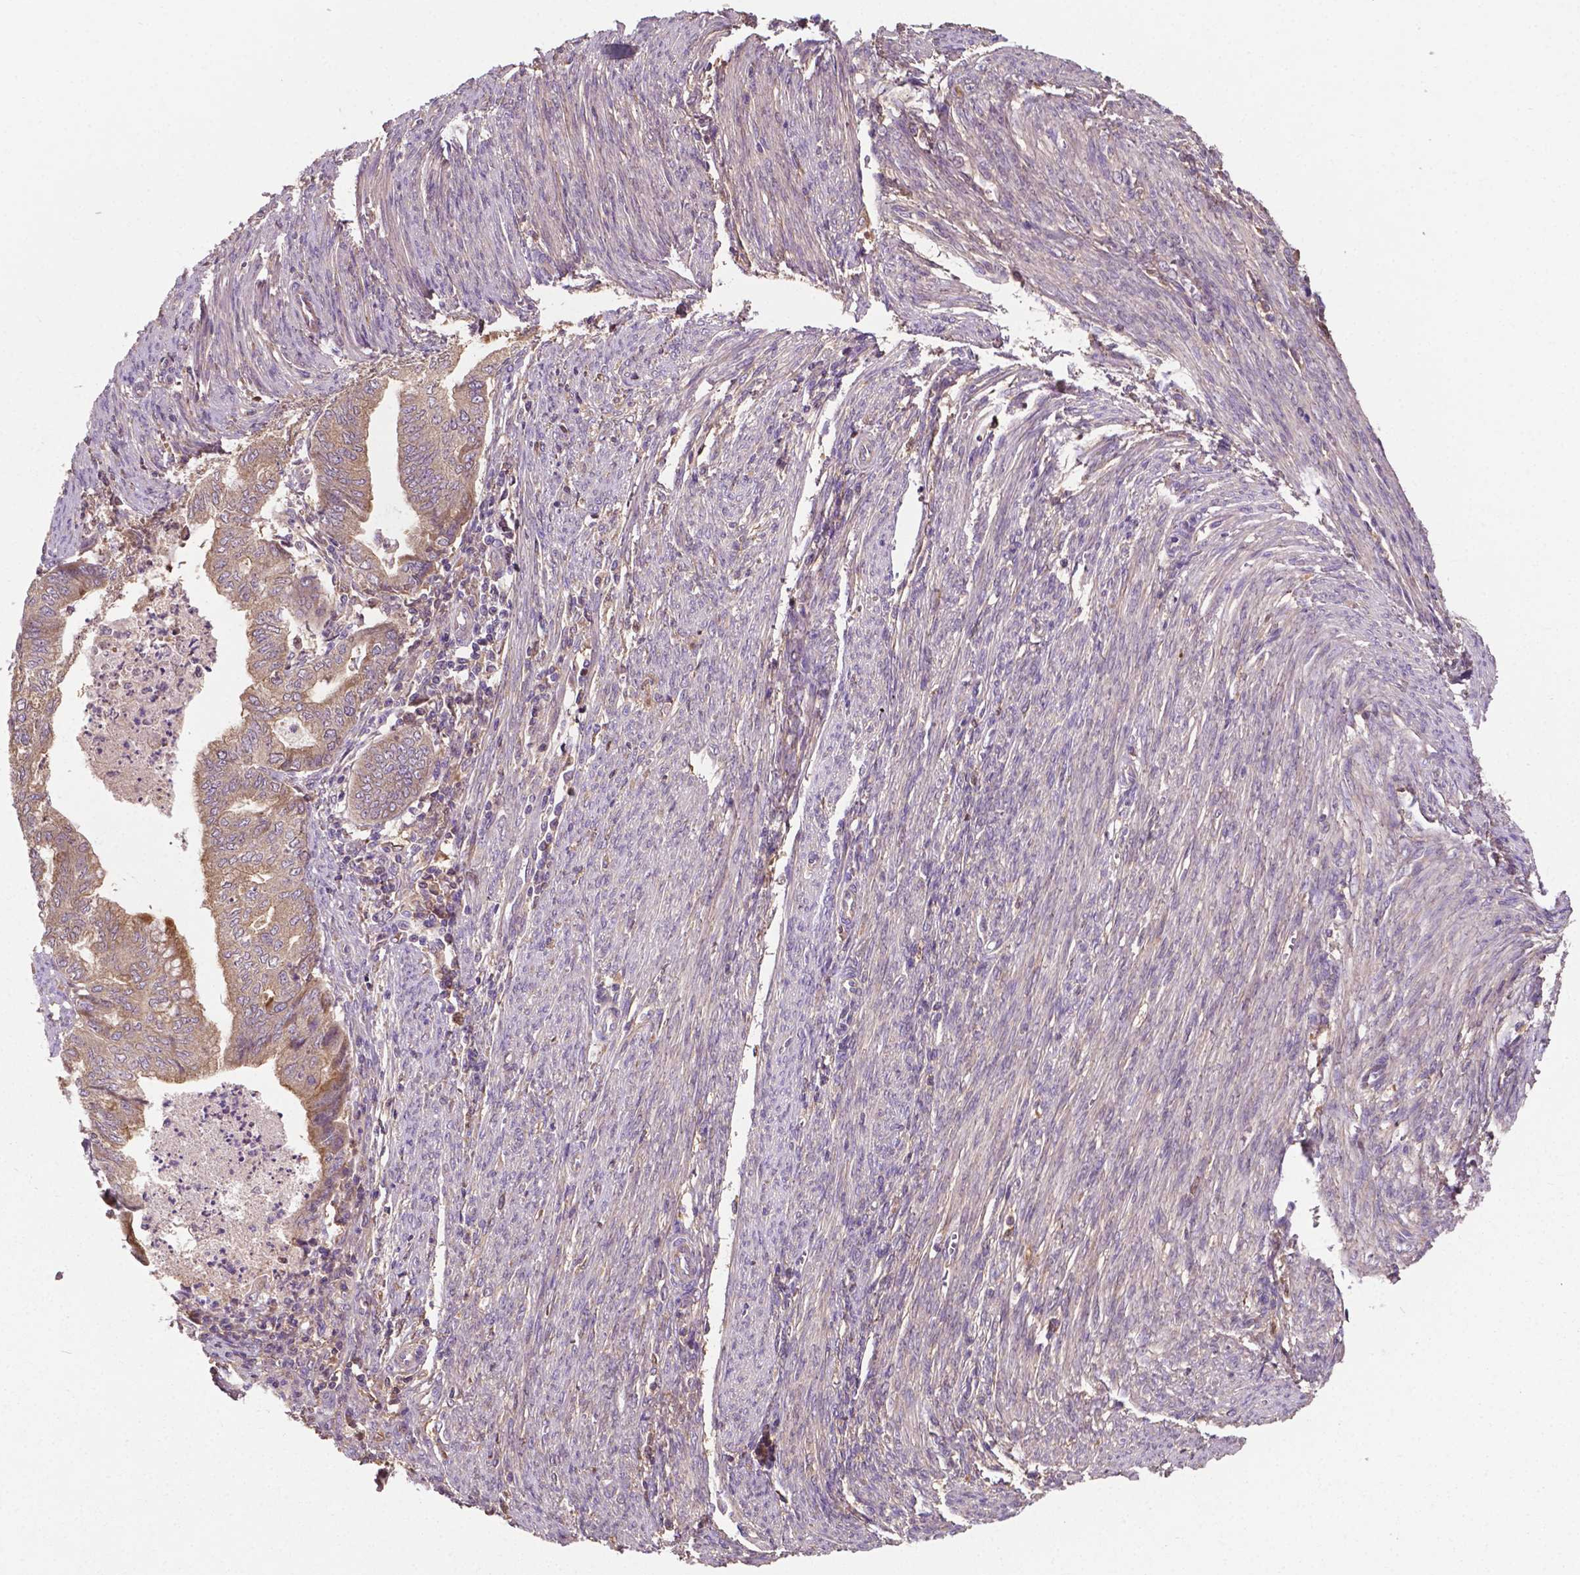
{"staining": {"intensity": "weak", "quantity": "25%-75%", "location": "cytoplasmic/membranous"}, "tissue": "endometrial cancer", "cell_type": "Tumor cells", "image_type": "cancer", "snomed": [{"axis": "morphology", "description": "Adenocarcinoma, NOS"}, {"axis": "topography", "description": "Endometrium"}], "caption": "Immunohistochemistry (DAB (3,3'-diaminobenzidine)) staining of human endometrial adenocarcinoma exhibits weak cytoplasmic/membranous protein expression in about 25%-75% of tumor cells.", "gene": "GJA9", "patient": {"sex": "female", "age": 79}}